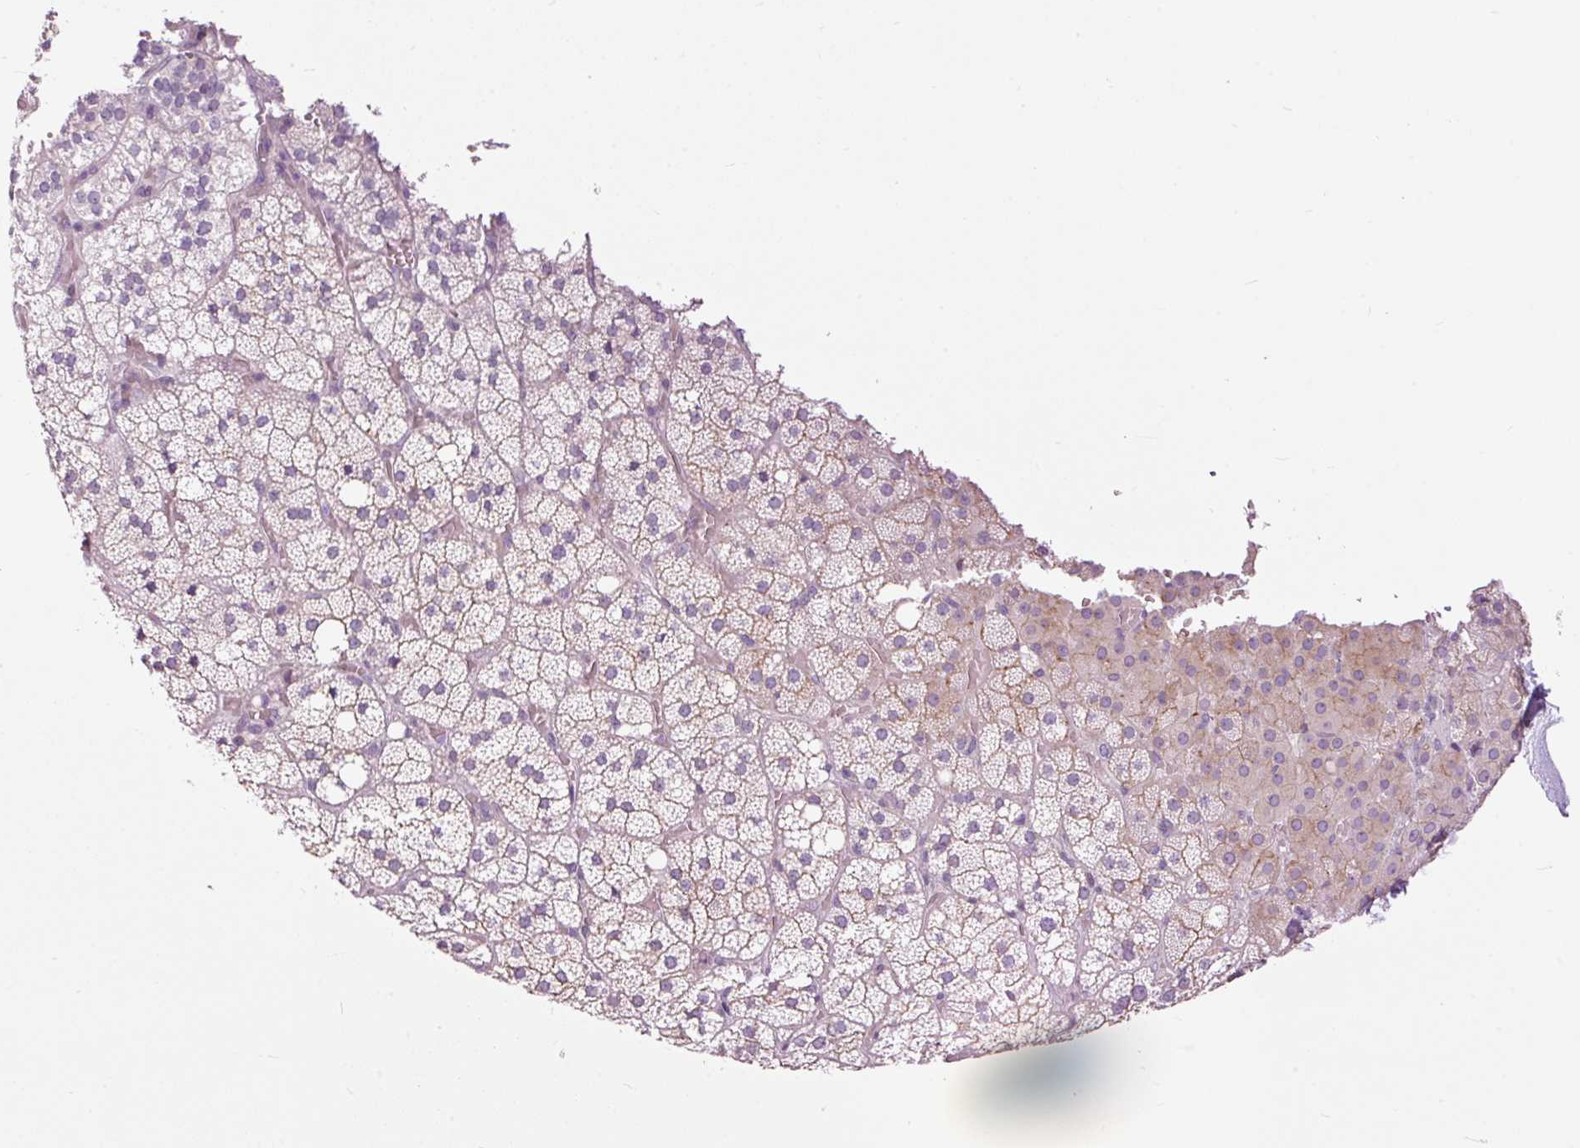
{"staining": {"intensity": "moderate", "quantity": "25%-75%", "location": "cytoplasmic/membranous"}, "tissue": "adrenal gland", "cell_type": "Glandular cells", "image_type": "normal", "snomed": [{"axis": "morphology", "description": "Normal tissue, NOS"}, {"axis": "topography", "description": "Adrenal gland"}], "caption": "A micrograph of human adrenal gland stained for a protein displays moderate cytoplasmic/membranous brown staining in glandular cells. (DAB = brown stain, brightfield microscopy at high magnification).", "gene": "FCRL4", "patient": {"sex": "male", "age": 53}}